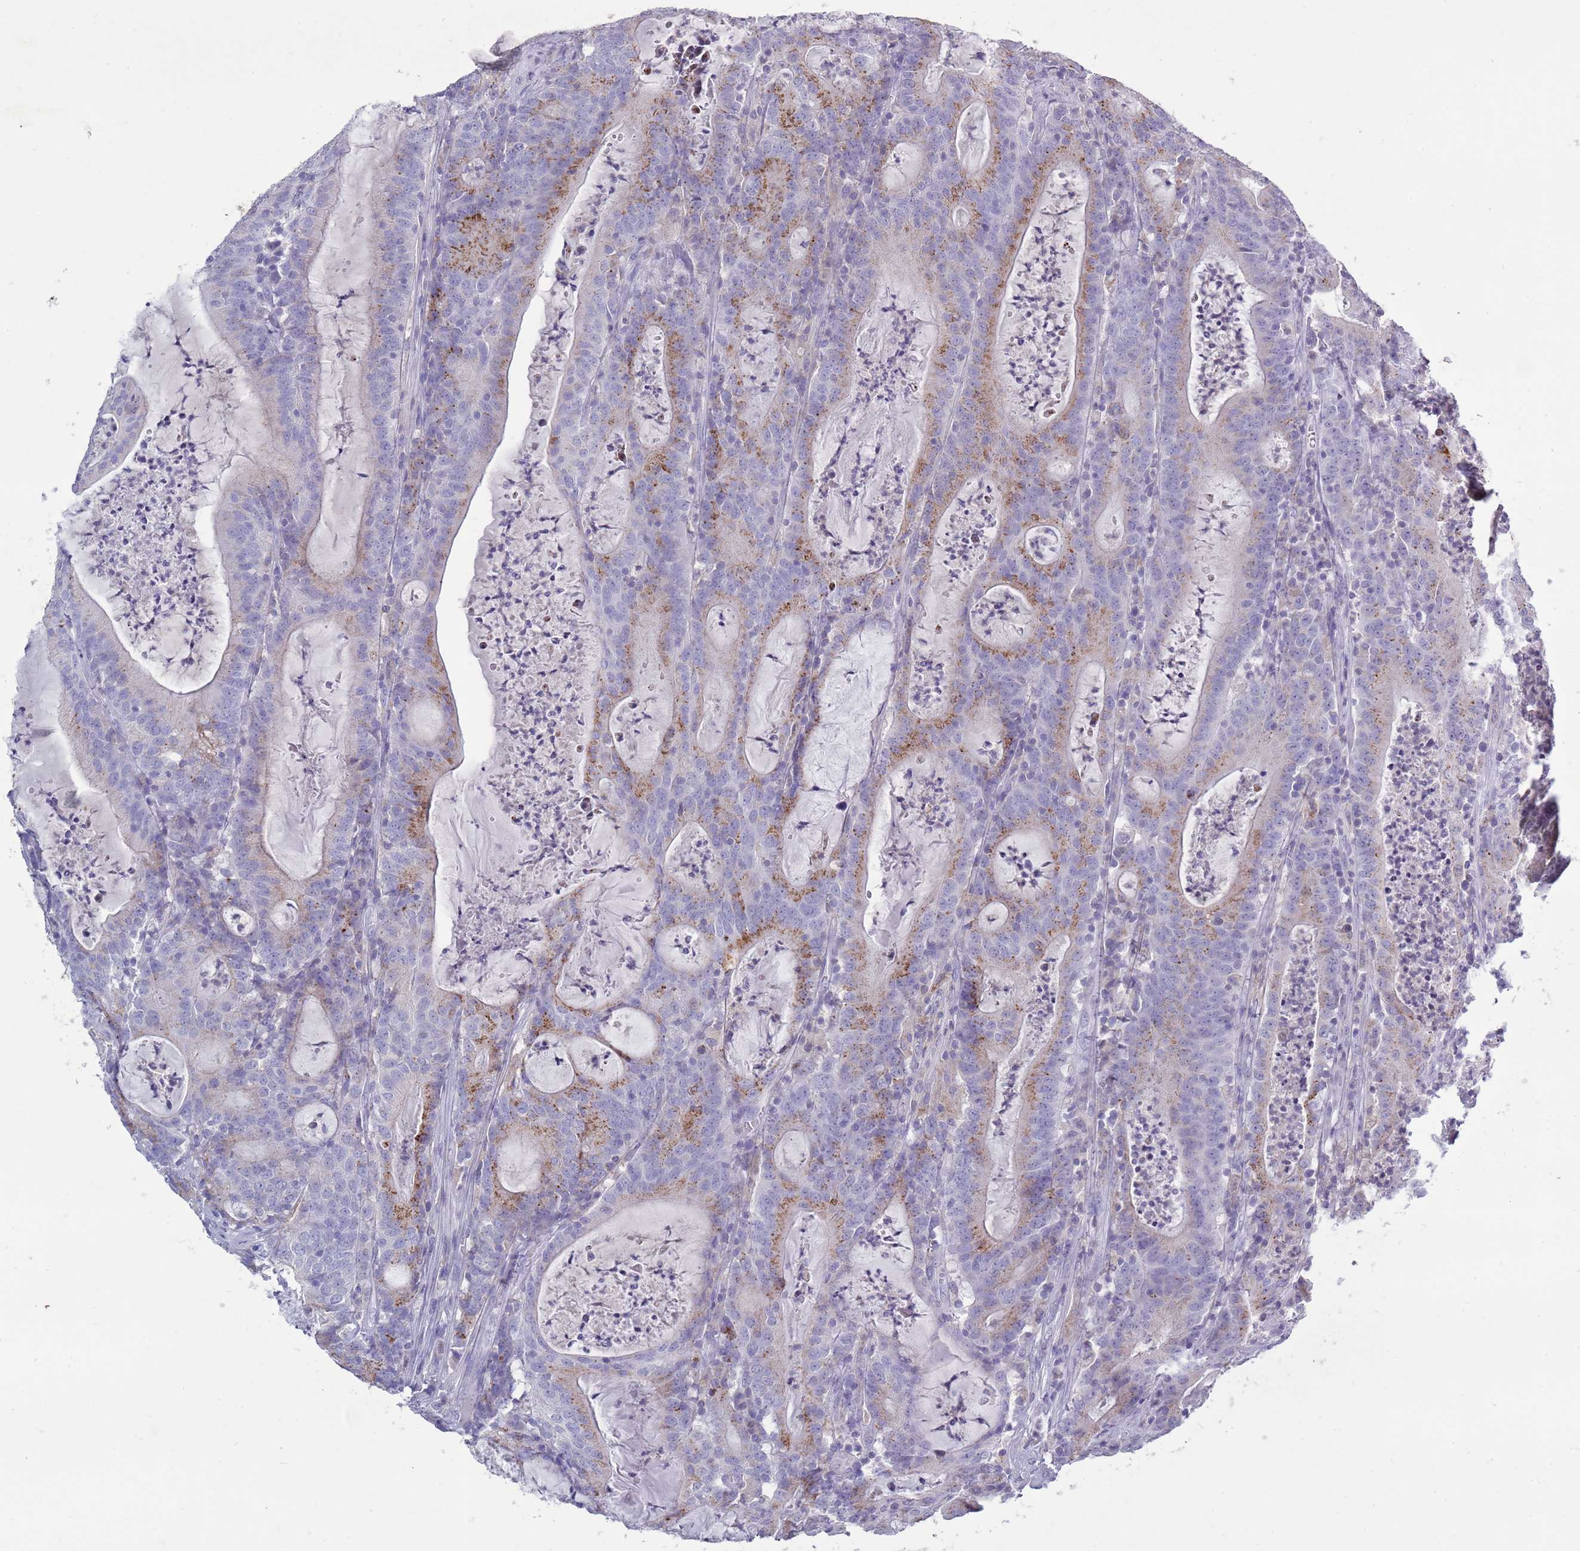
{"staining": {"intensity": "moderate", "quantity": "25%-75%", "location": "cytoplasmic/membranous"}, "tissue": "colorectal cancer", "cell_type": "Tumor cells", "image_type": "cancer", "snomed": [{"axis": "morphology", "description": "Adenocarcinoma, NOS"}, {"axis": "topography", "description": "Colon"}], "caption": "Protein staining of colorectal cancer (adenocarcinoma) tissue exhibits moderate cytoplasmic/membranous positivity in approximately 25%-75% of tumor cells.", "gene": "ACSBG1", "patient": {"sex": "male", "age": 83}}